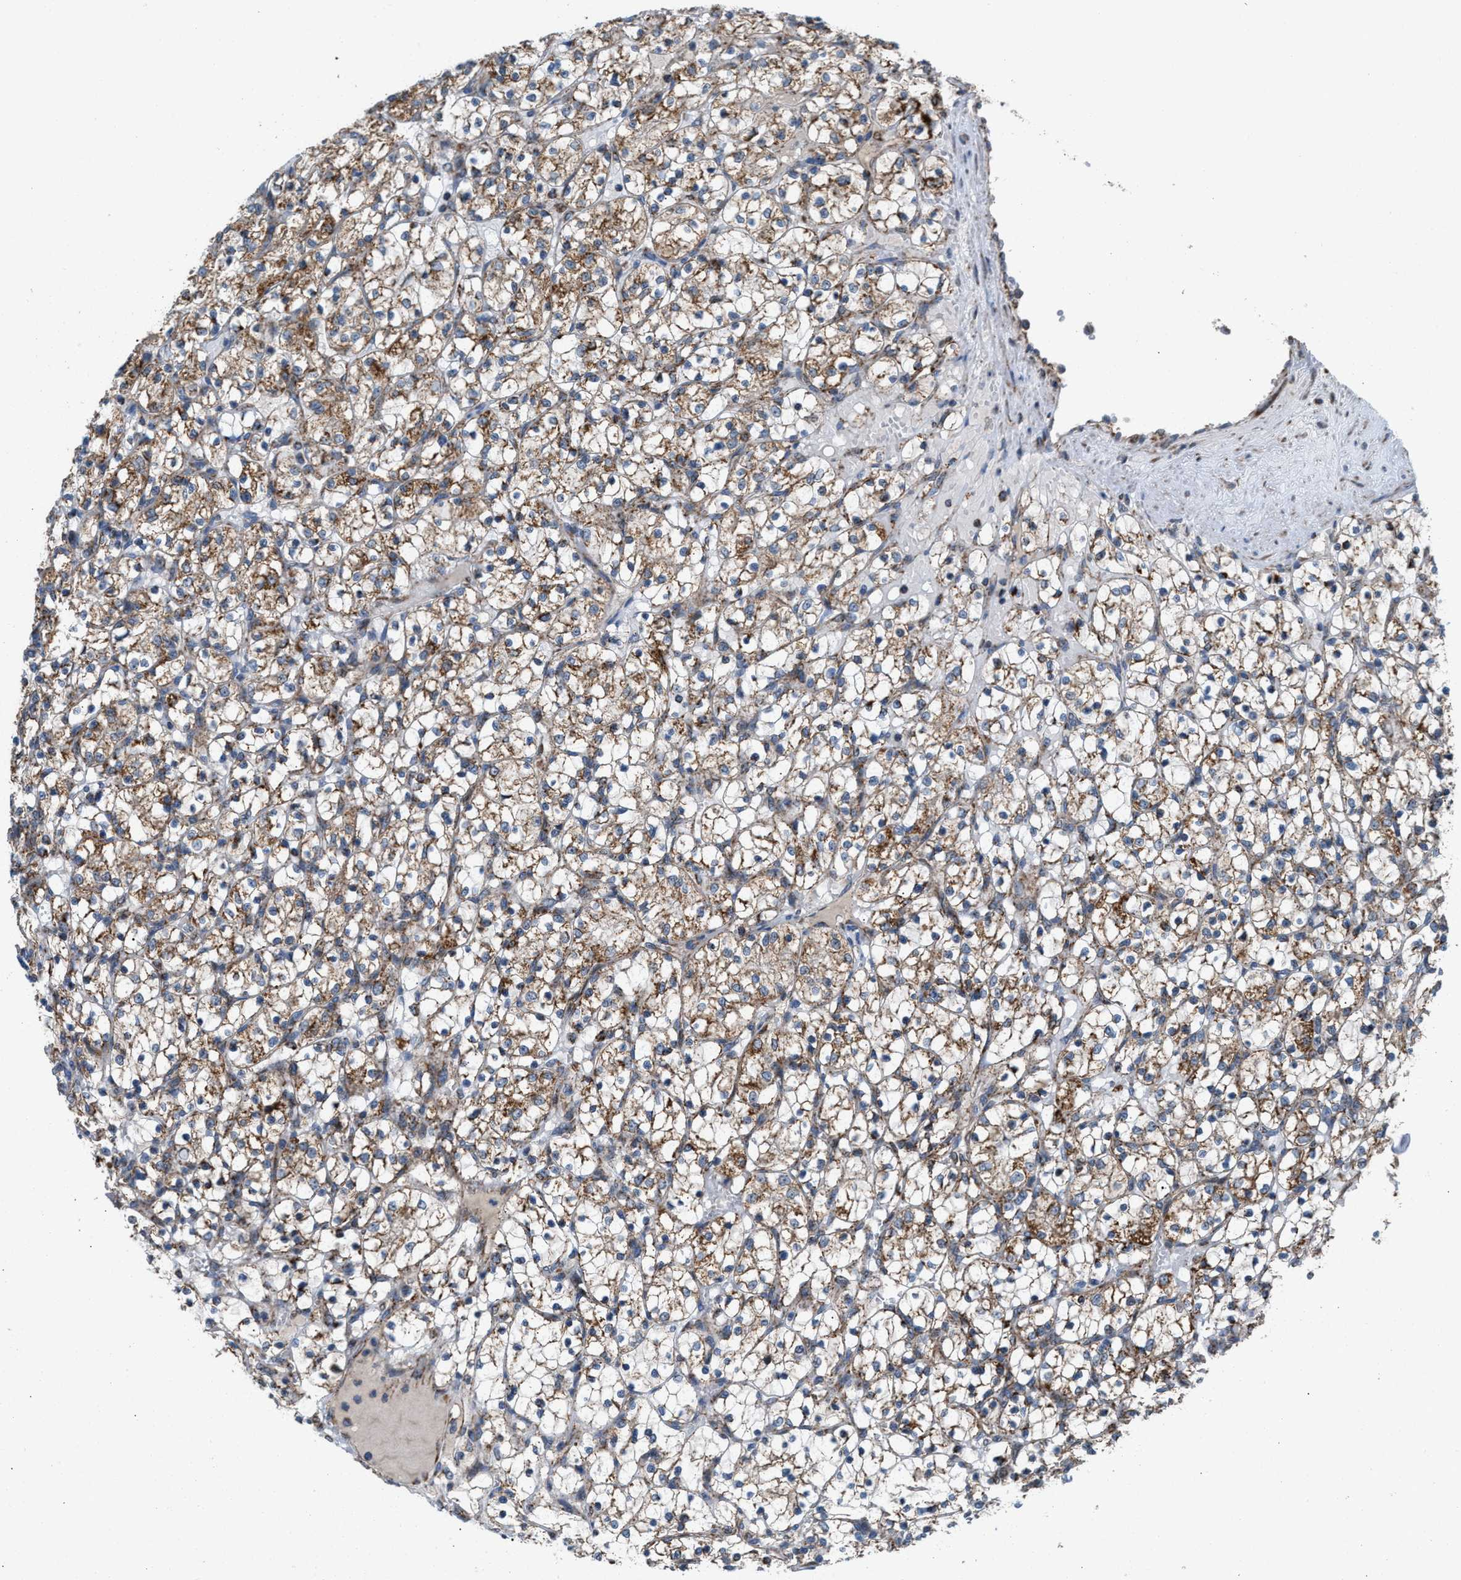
{"staining": {"intensity": "moderate", "quantity": ">75%", "location": "cytoplasmic/membranous"}, "tissue": "renal cancer", "cell_type": "Tumor cells", "image_type": "cancer", "snomed": [{"axis": "morphology", "description": "Adenocarcinoma, NOS"}, {"axis": "topography", "description": "Kidney"}], "caption": "There is medium levels of moderate cytoplasmic/membranous positivity in tumor cells of renal cancer (adenocarcinoma), as demonstrated by immunohistochemical staining (brown color).", "gene": "SGSM2", "patient": {"sex": "female", "age": 69}}